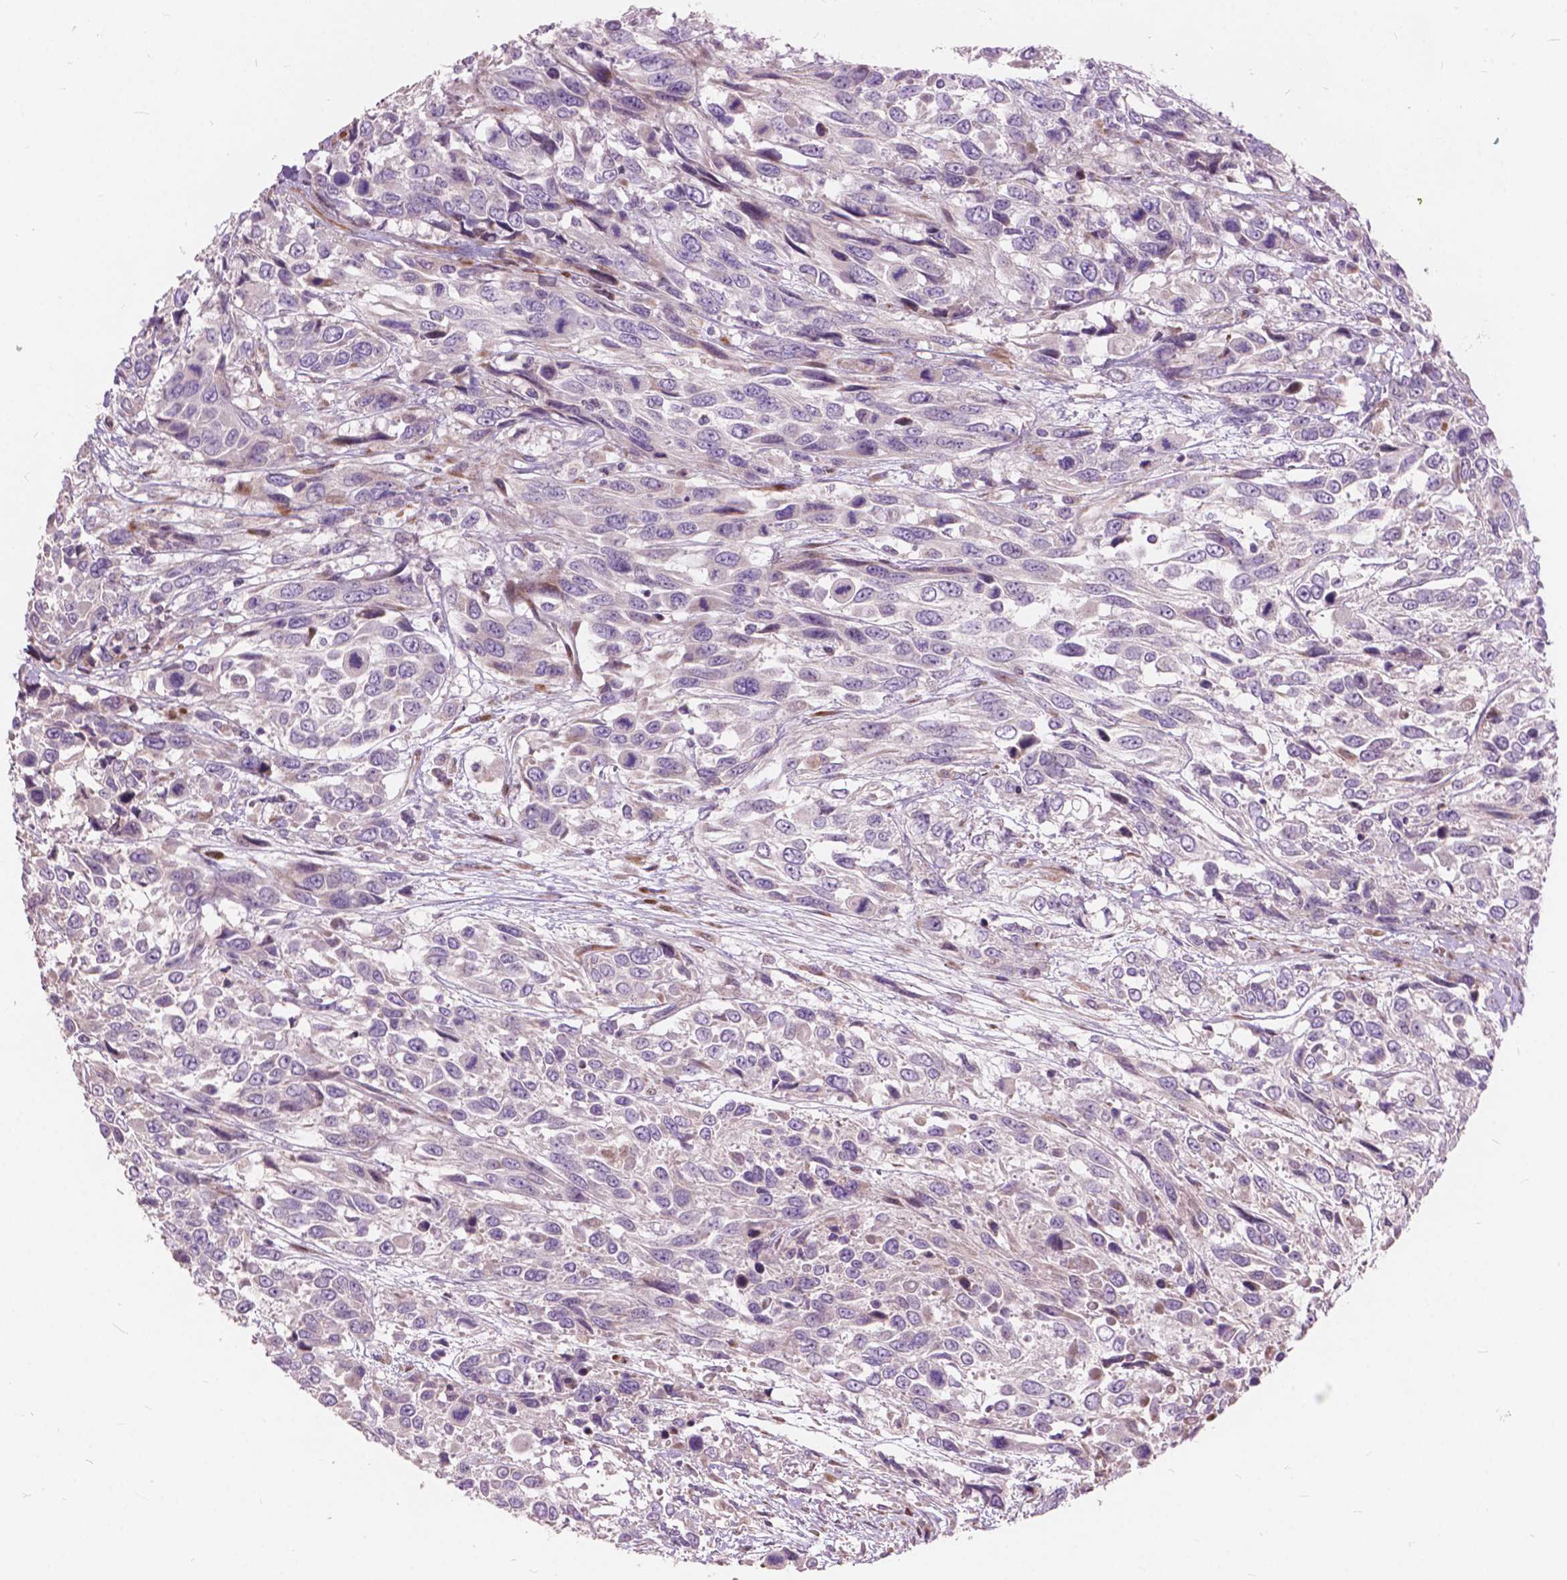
{"staining": {"intensity": "negative", "quantity": "none", "location": "none"}, "tissue": "urothelial cancer", "cell_type": "Tumor cells", "image_type": "cancer", "snomed": [{"axis": "morphology", "description": "Urothelial carcinoma, High grade"}, {"axis": "topography", "description": "Urinary bladder"}], "caption": "DAB immunohistochemical staining of high-grade urothelial carcinoma exhibits no significant positivity in tumor cells.", "gene": "MORN1", "patient": {"sex": "female", "age": 70}}